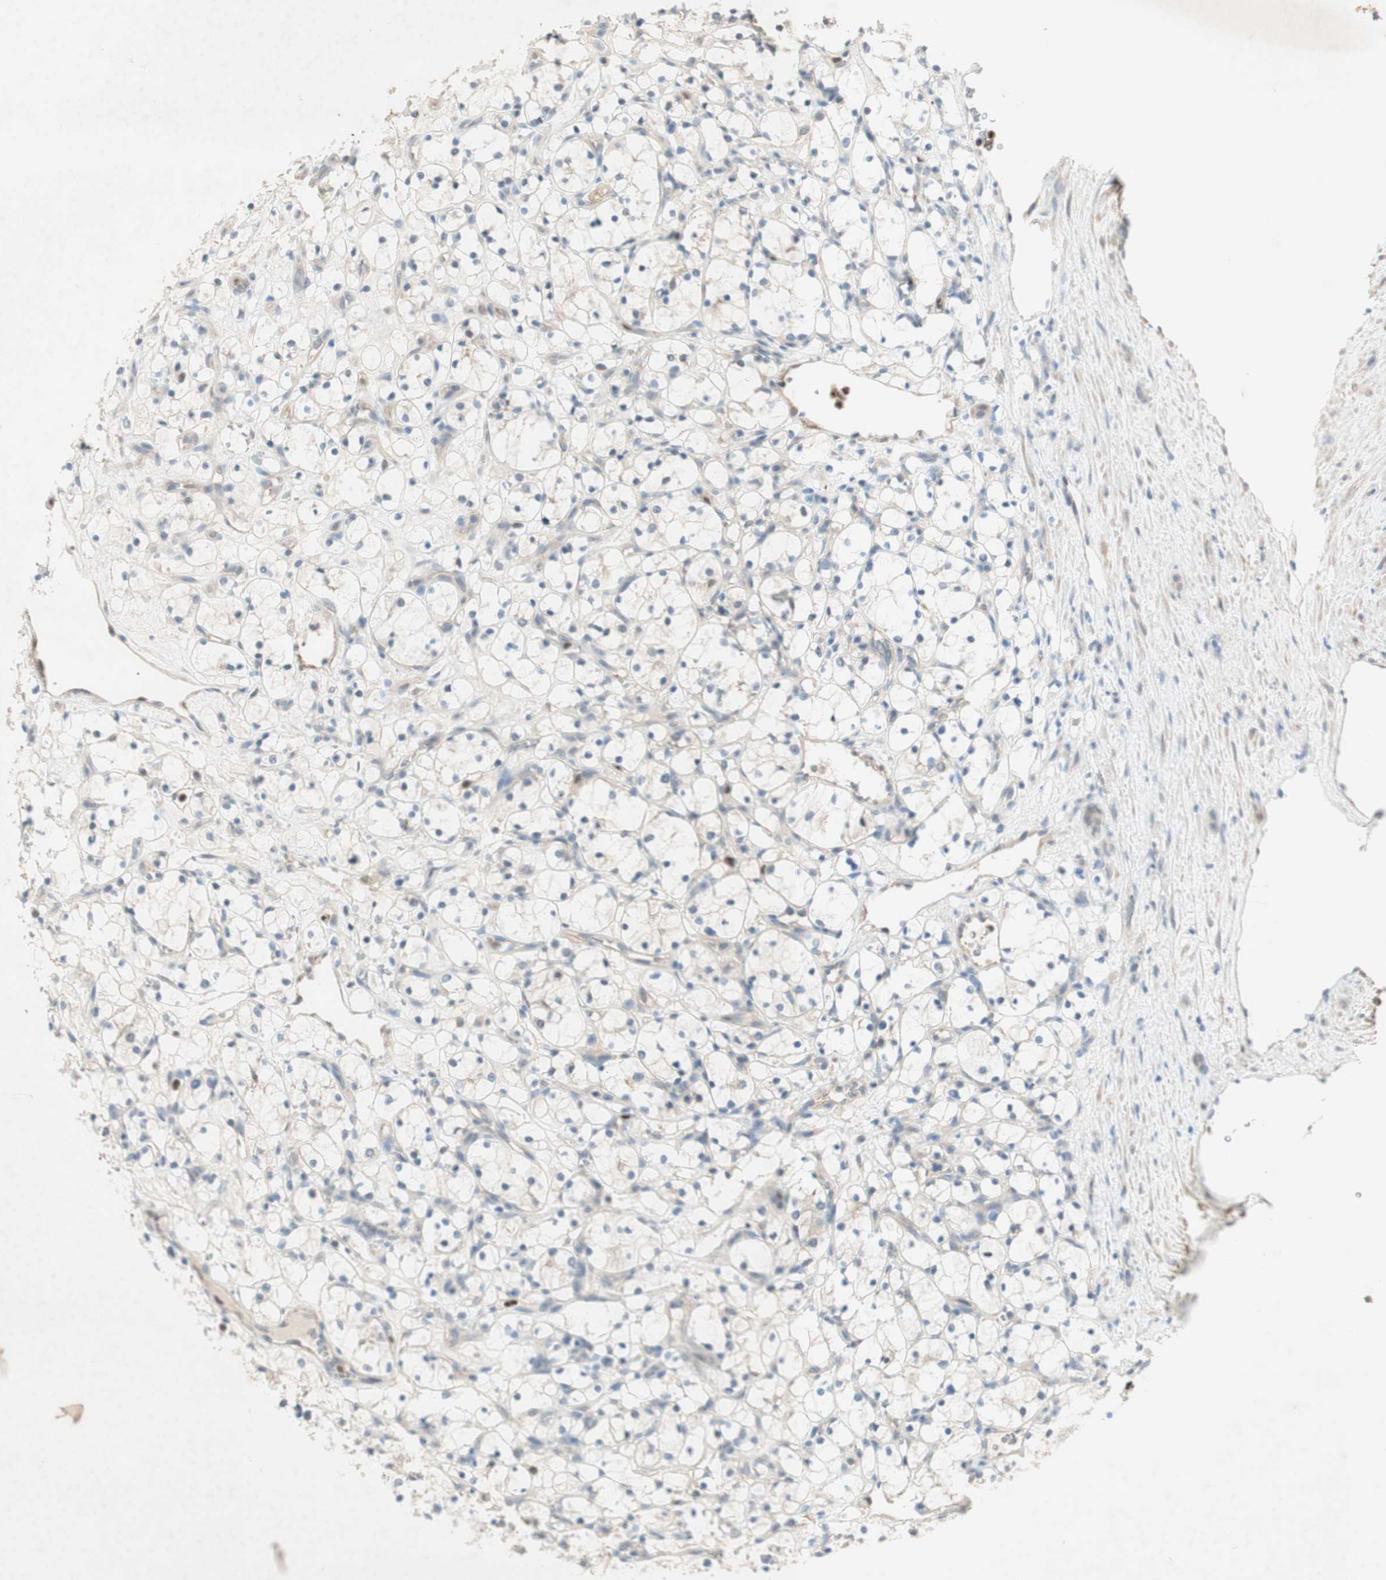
{"staining": {"intensity": "negative", "quantity": "none", "location": "none"}, "tissue": "renal cancer", "cell_type": "Tumor cells", "image_type": "cancer", "snomed": [{"axis": "morphology", "description": "Adenocarcinoma, NOS"}, {"axis": "topography", "description": "Kidney"}], "caption": "Image shows no protein expression in tumor cells of renal cancer (adenocarcinoma) tissue. Nuclei are stained in blue.", "gene": "RFNG", "patient": {"sex": "female", "age": 69}}